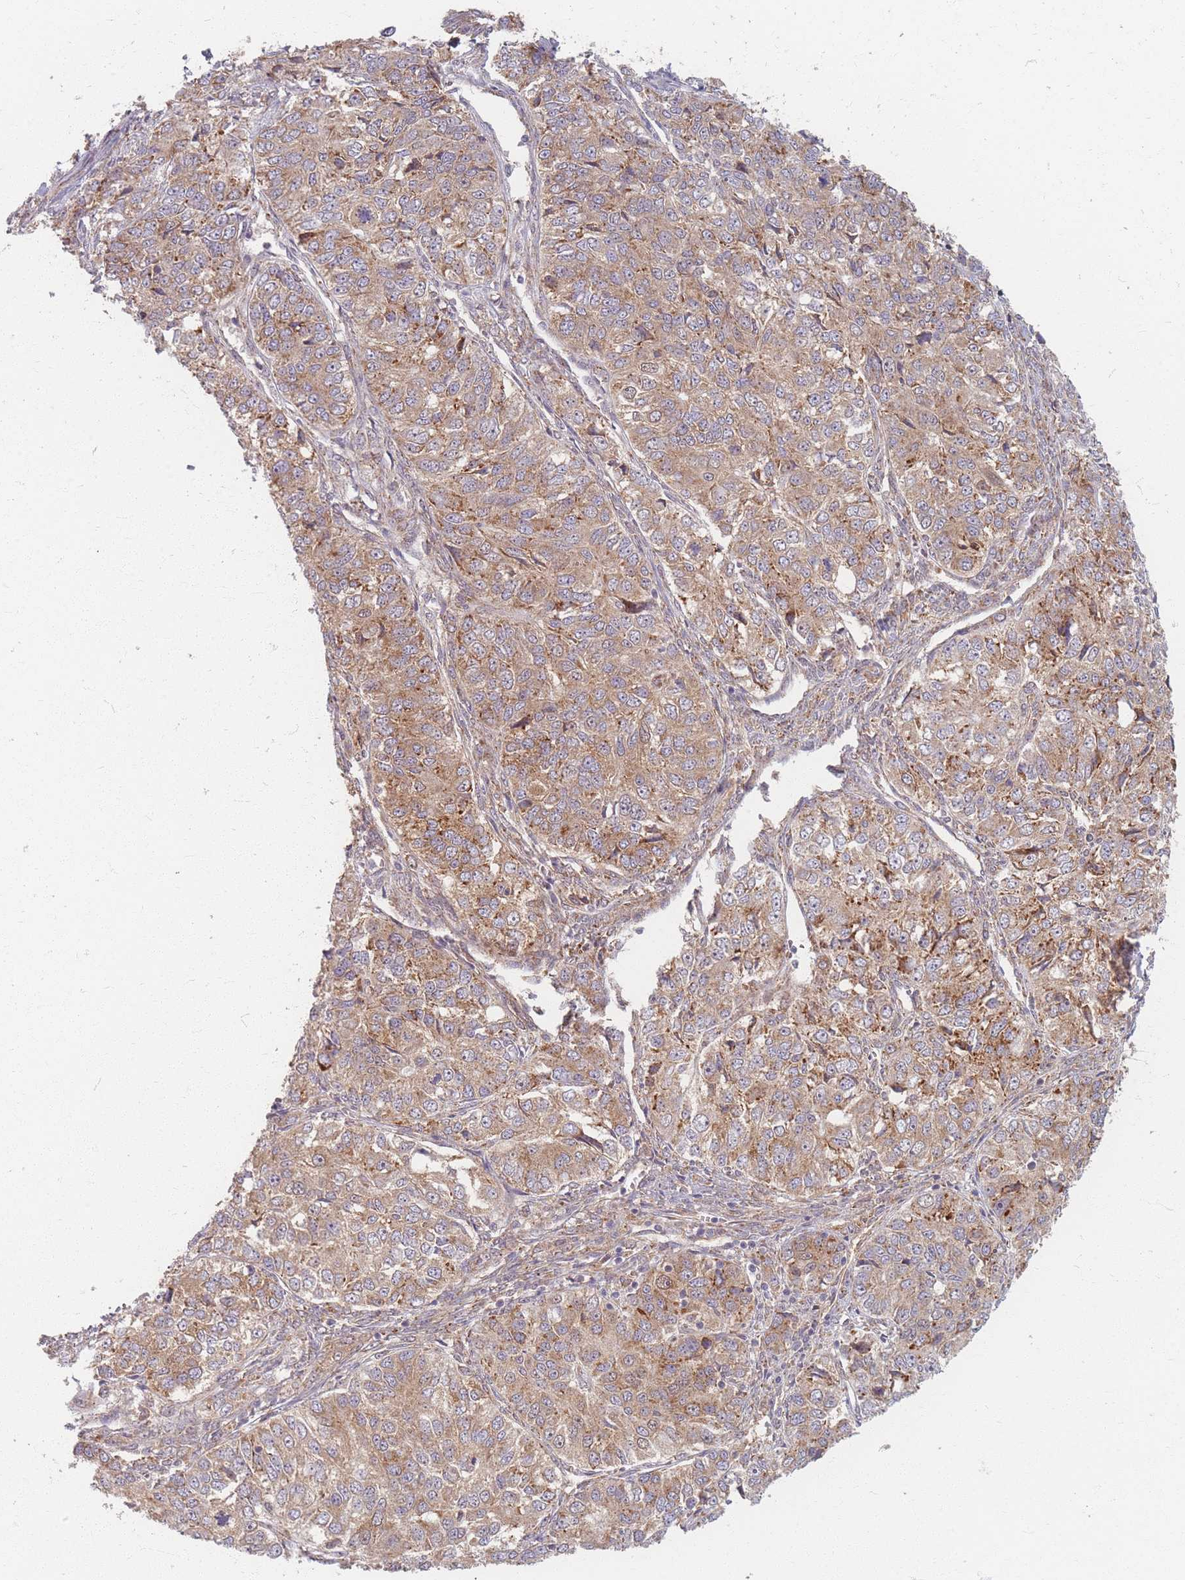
{"staining": {"intensity": "moderate", "quantity": ">75%", "location": "cytoplasmic/membranous"}, "tissue": "ovarian cancer", "cell_type": "Tumor cells", "image_type": "cancer", "snomed": [{"axis": "morphology", "description": "Carcinoma, endometroid"}, {"axis": "topography", "description": "Ovary"}], "caption": "Ovarian cancer (endometroid carcinoma) stained with a brown dye displays moderate cytoplasmic/membranous positive staining in approximately >75% of tumor cells.", "gene": "SMIM14", "patient": {"sex": "female", "age": 51}}